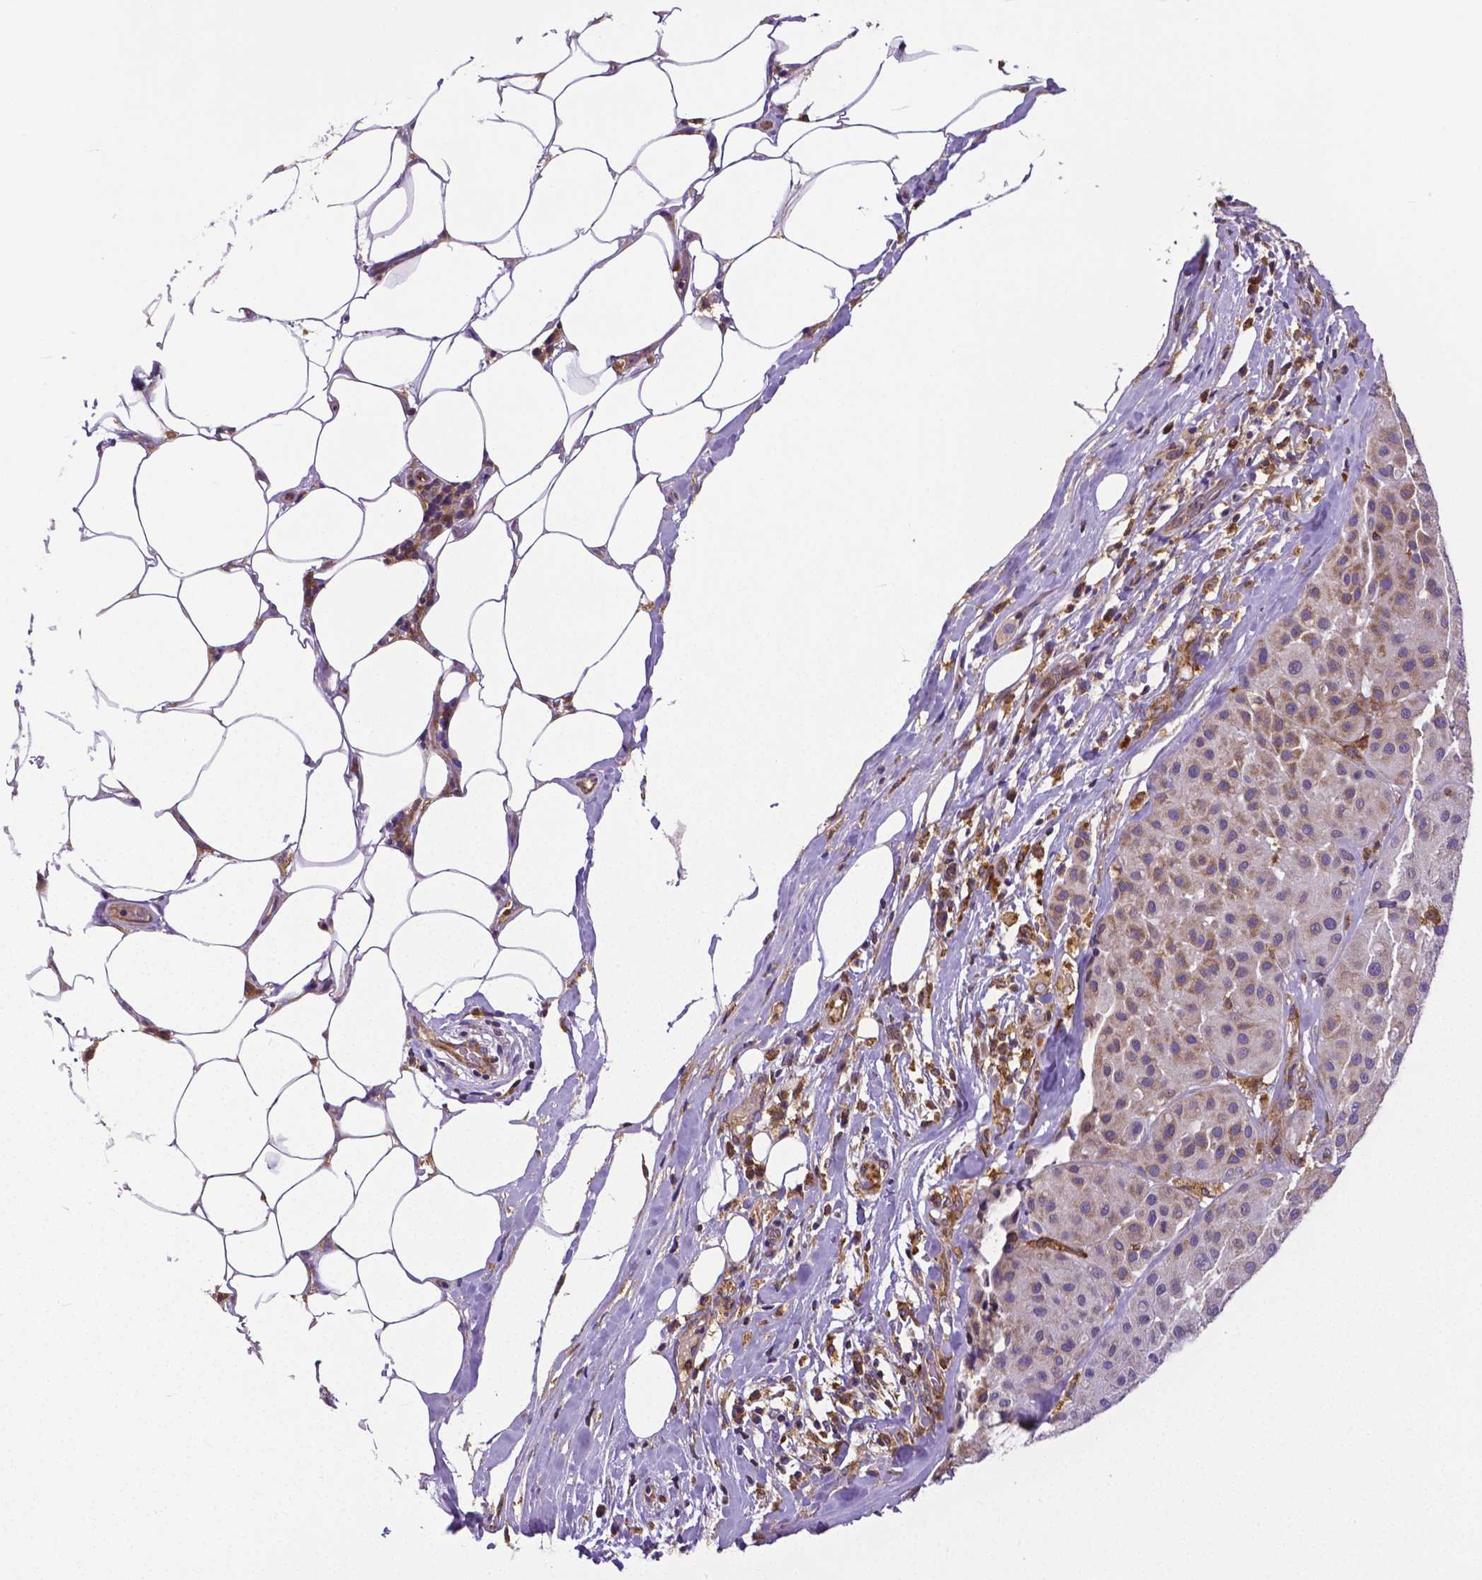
{"staining": {"intensity": "moderate", "quantity": ">75%", "location": "cytoplasmic/membranous"}, "tissue": "melanoma", "cell_type": "Tumor cells", "image_type": "cancer", "snomed": [{"axis": "morphology", "description": "Malignant melanoma, Metastatic site"}, {"axis": "topography", "description": "Smooth muscle"}], "caption": "An image of human malignant melanoma (metastatic site) stained for a protein exhibits moderate cytoplasmic/membranous brown staining in tumor cells.", "gene": "DICER1", "patient": {"sex": "male", "age": 41}}